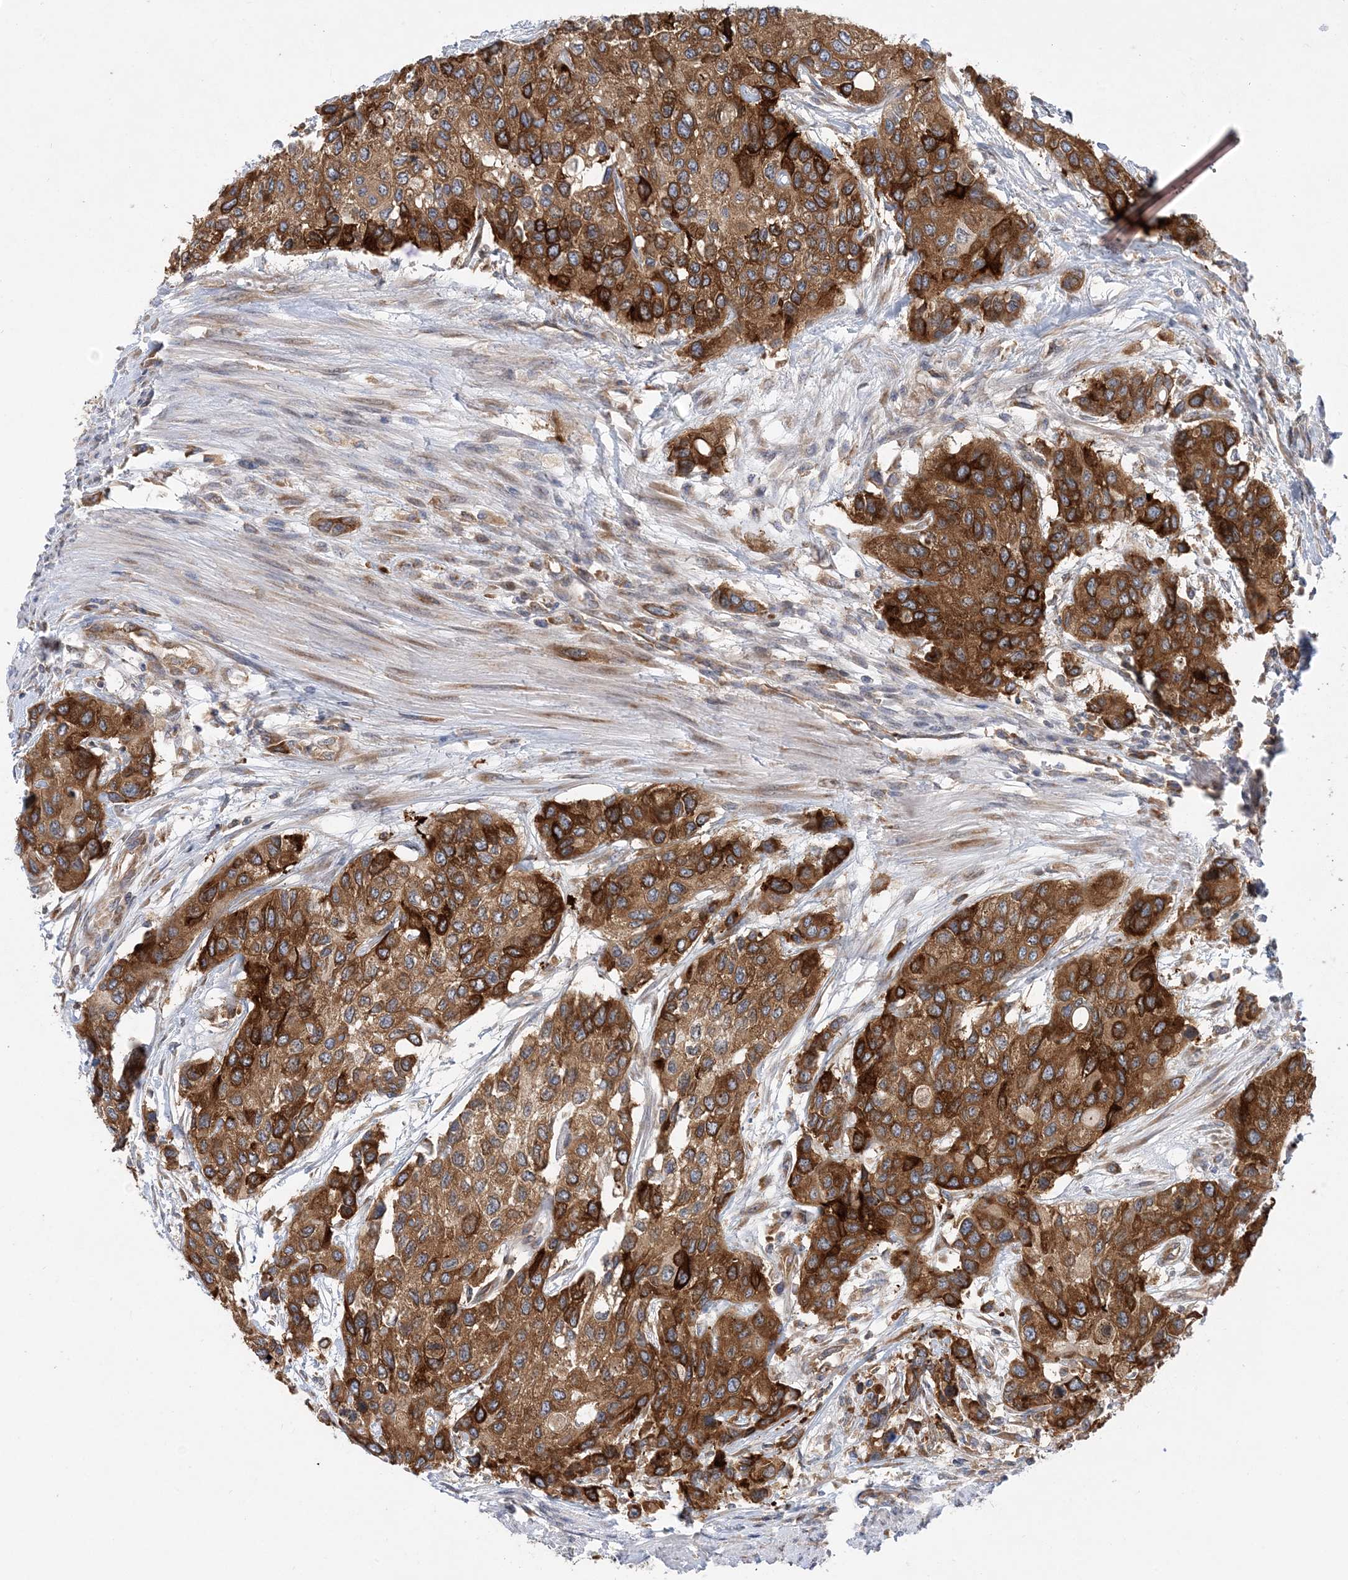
{"staining": {"intensity": "strong", "quantity": ">75%", "location": "cytoplasmic/membranous"}, "tissue": "urothelial cancer", "cell_type": "Tumor cells", "image_type": "cancer", "snomed": [{"axis": "morphology", "description": "Normal tissue, NOS"}, {"axis": "morphology", "description": "Urothelial carcinoma, High grade"}, {"axis": "topography", "description": "Vascular tissue"}, {"axis": "topography", "description": "Urinary bladder"}], "caption": "The immunohistochemical stain shows strong cytoplasmic/membranous staining in tumor cells of urothelial cancer tissue.", "gene": "LARP4B", "patient": {"sex": "female", "age": 56}}